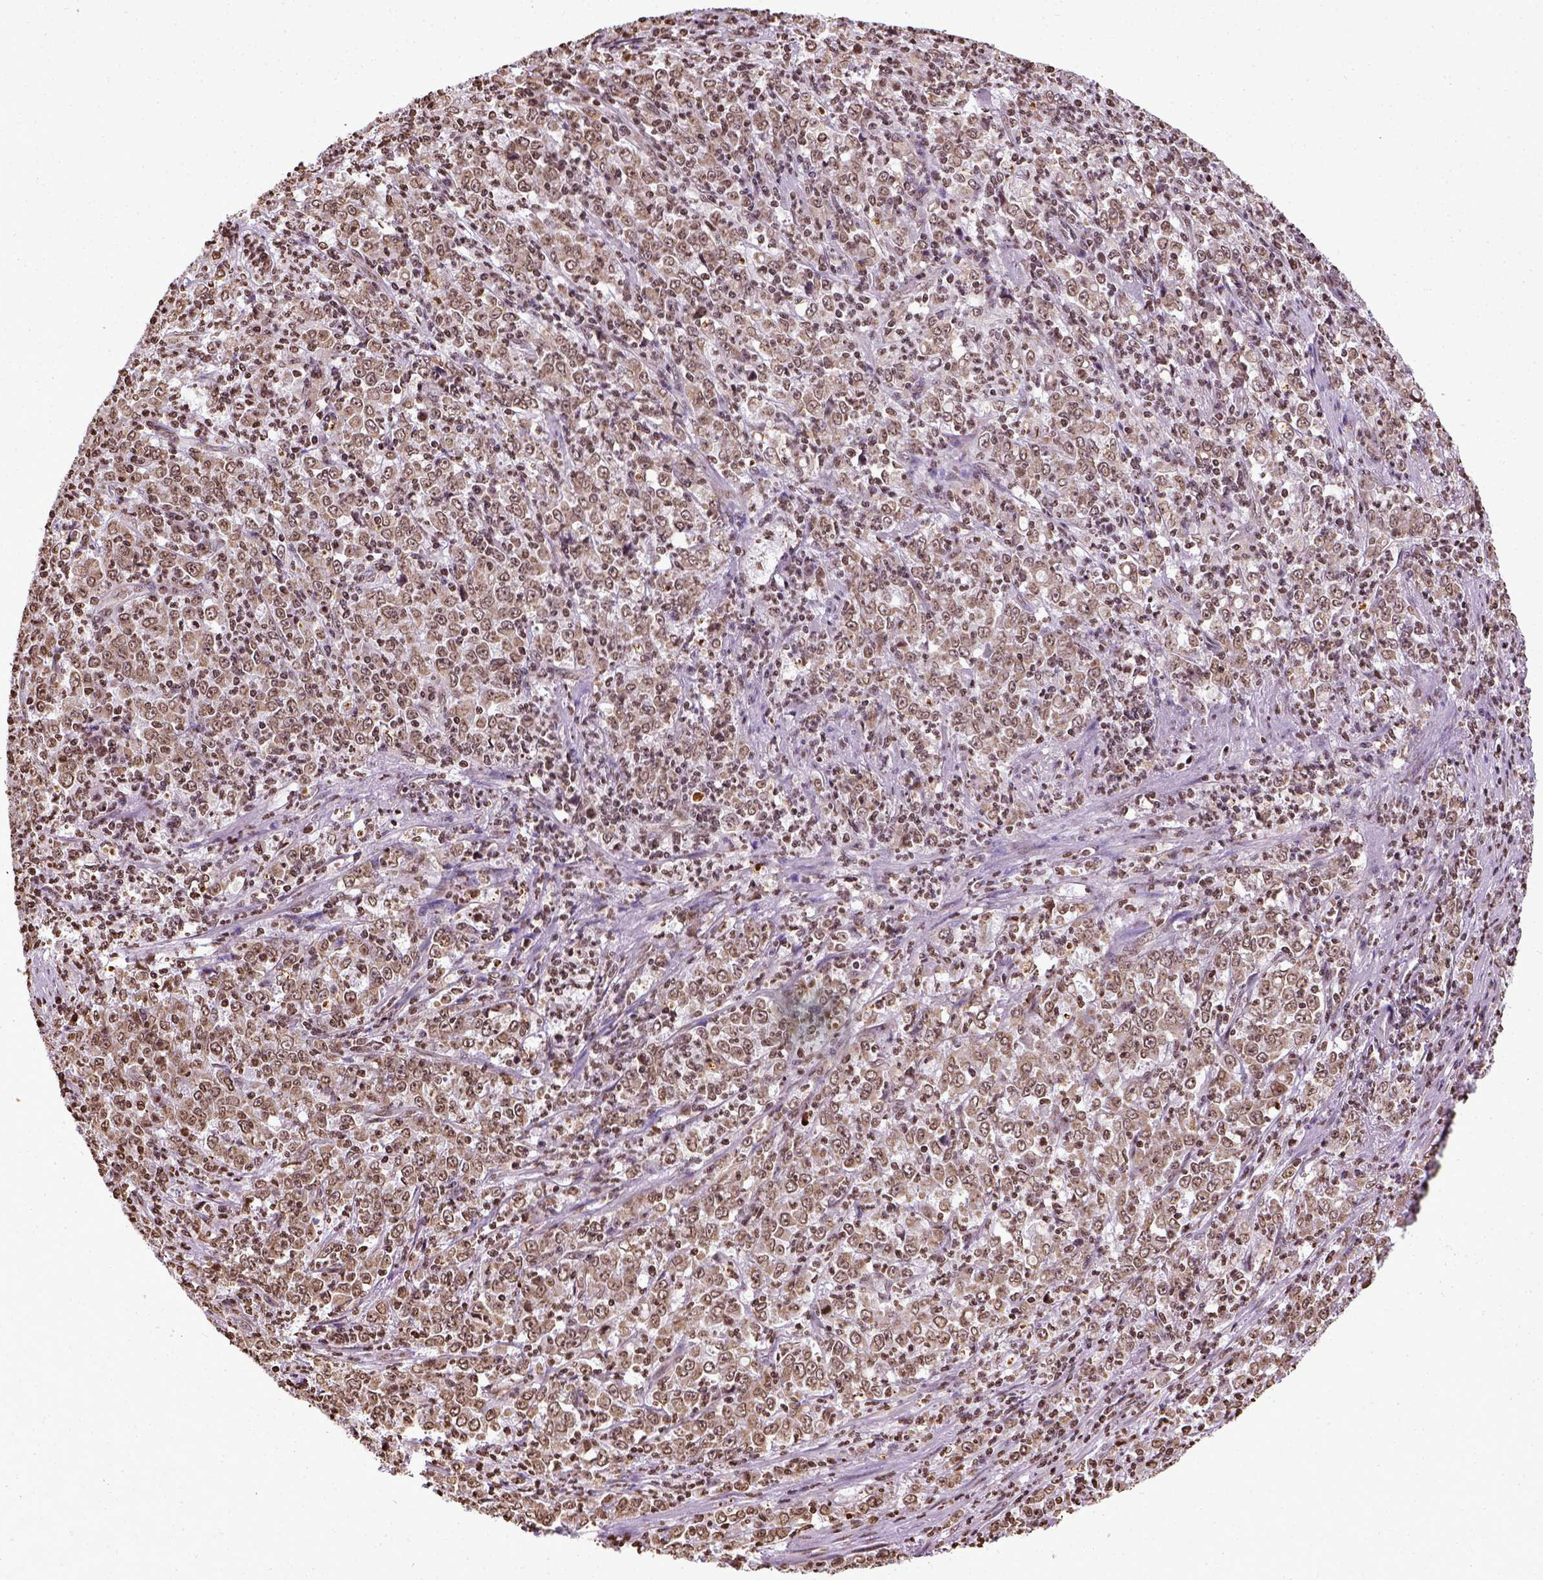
{"staining": {"intensity": "moderate", "quantity": ">75%", "location": "nuclear"}, "tissue": "stomach cancer", "cell_type": "Tumor cells", "image_type": "cancer", "snomed": [{"axis": "morphology", "description": "Adenocarcinoma, NOS"}, {"axis": "topography", "description": "Stomach, lower"}], "caption": "This photomicrograph displays stomach cancer (adenocarcinoma) stained with immunohistochemistry (IHC) to label a protein in brown. The nuclear of tumor cells show moderate positivity for the protein. Nuclei are counter-stained blue.", "gene": "ZNF75D", "patient": {"sex": "female", "age": 71}}